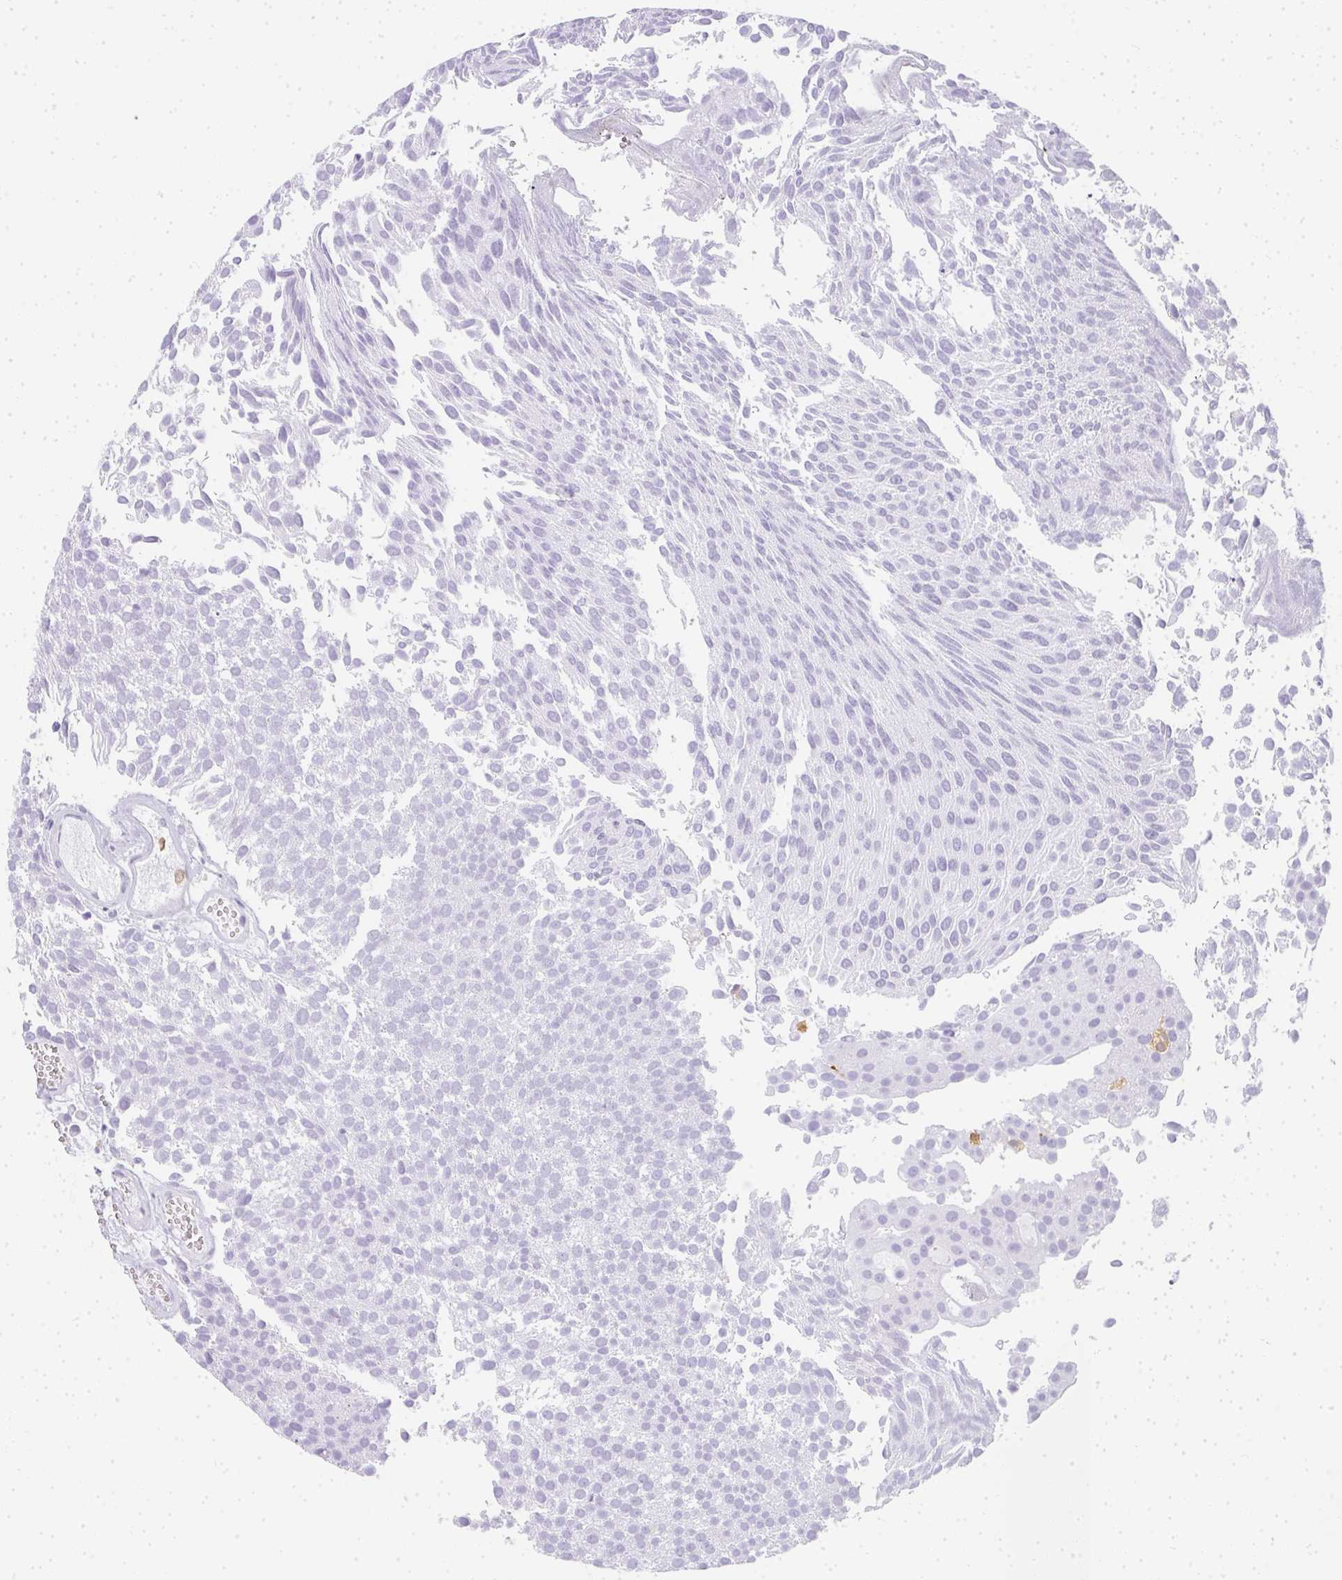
{"staining": {"intensity": "negative", "quantity": "none", "location": "none"}, "tissue": "urothelial cancer", "cell_type": "Tumor cells", "image_type": "cancer", "snomed": [{"axis": "morphology", "description": "Urothelial carcinoma, Low grade"}, {"axis": "topography", "description": "Urinary bladder"}], "caption": "This image is of low-grade urothelial carcinoma stained with immunohistochemistry to label a protein in brown with the nuclei are counter-stained blue. There is no expression in tumor cells.", "gene": "HK3", "patient": {"sex": "female", "age": 79}}